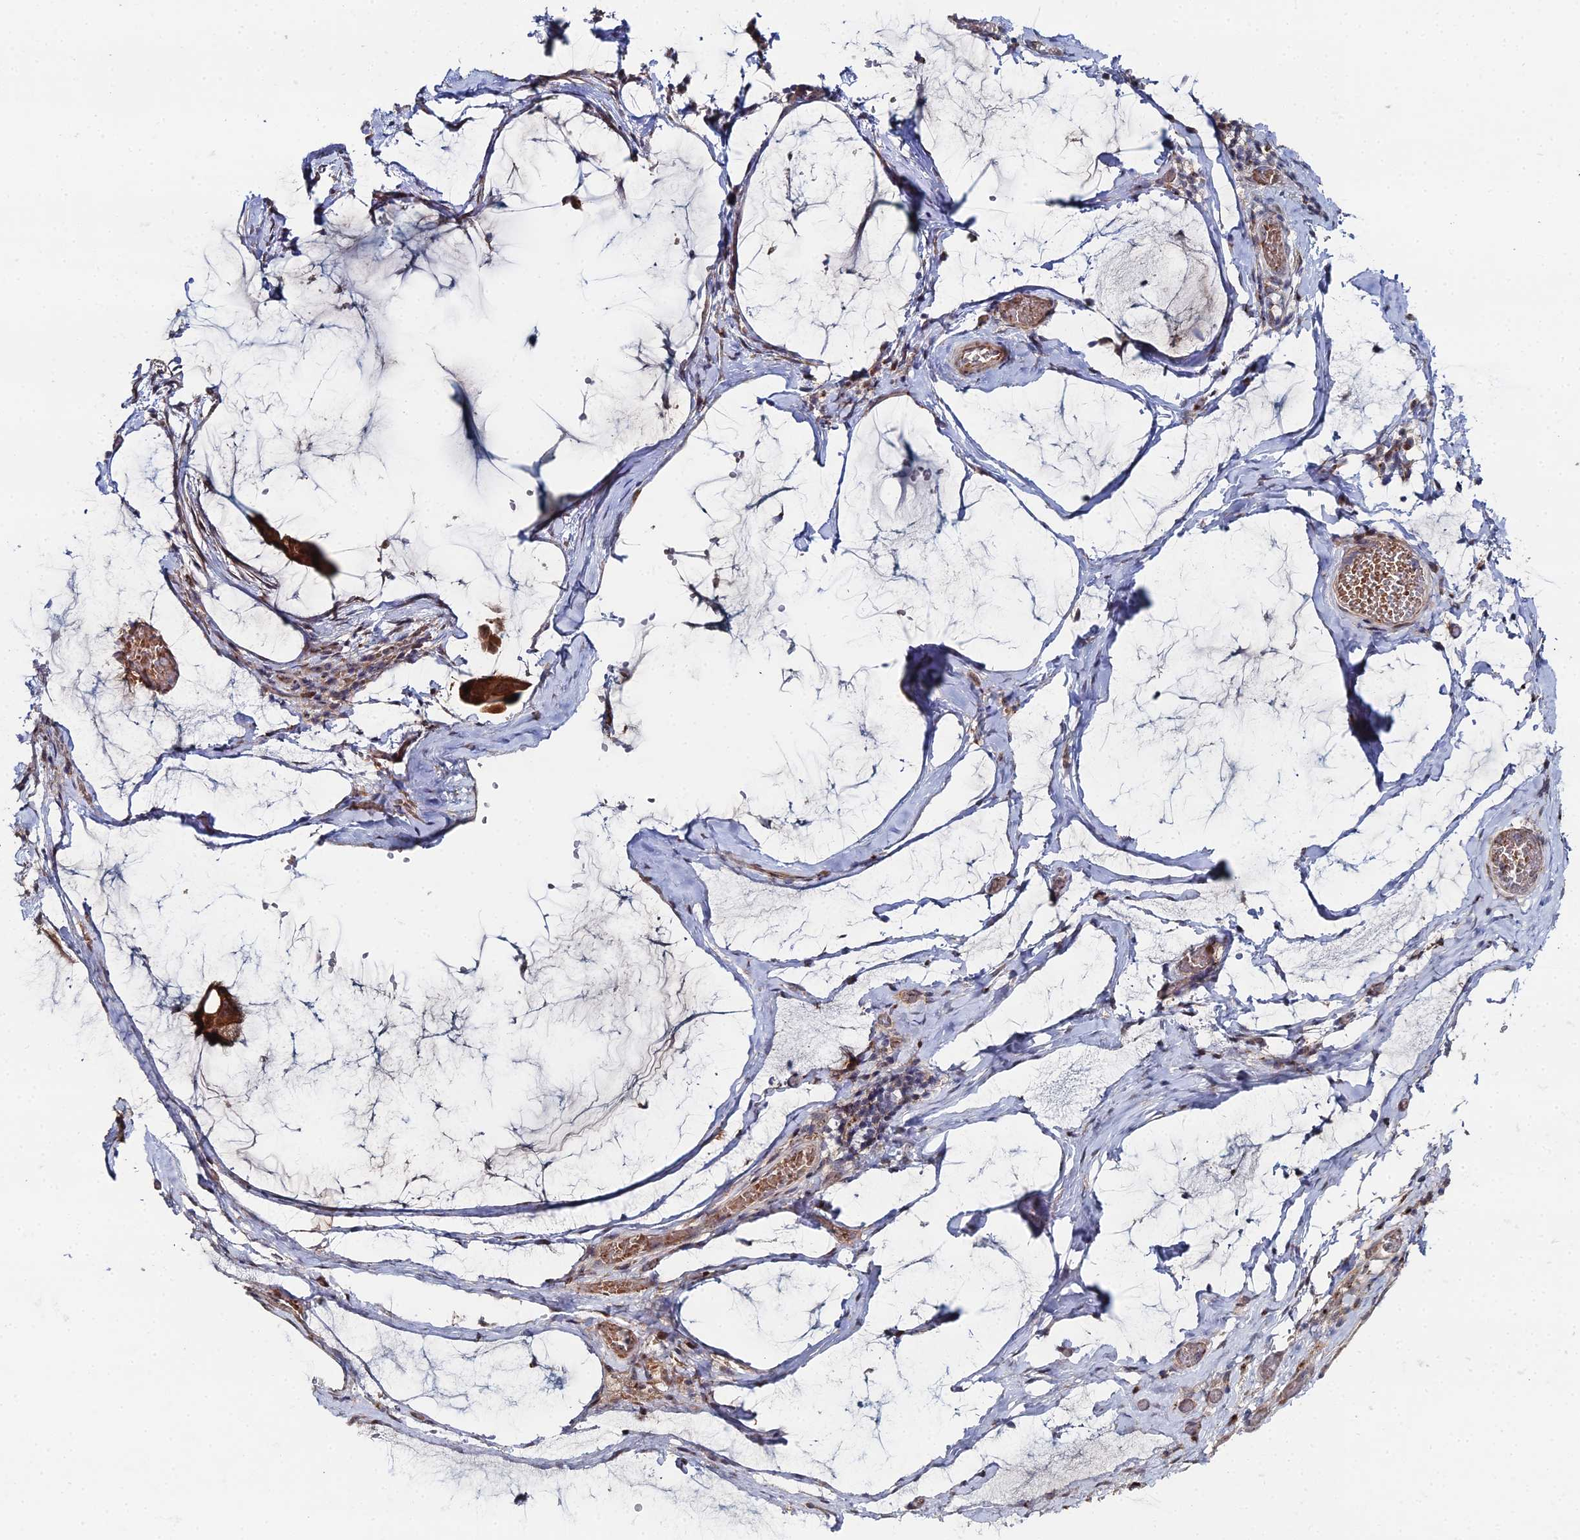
{"staining": {"intensity": "moderate", "quantity": ">75%", "location": "cytoplasmic/membranous"}, "tissue": "ovarian cancer", "cell_type": "Tumor cells", "image_type": "cancer", "snomed": [{"axis": "morphology", "description": "Cystadenocarcinoma, mucinous, NOS"}, {"axis": "topography", "description": "Ovary"}], "caption": "Ovarian cancer (mucinous cystadenocarcinoma) stained for a protein (brown) exhibits moderate cytoplasmic/membranous positive staining in about >75% of tumor cells.", "gene": "SGMS1", "patient": {"sex": "female", "age": 73}}